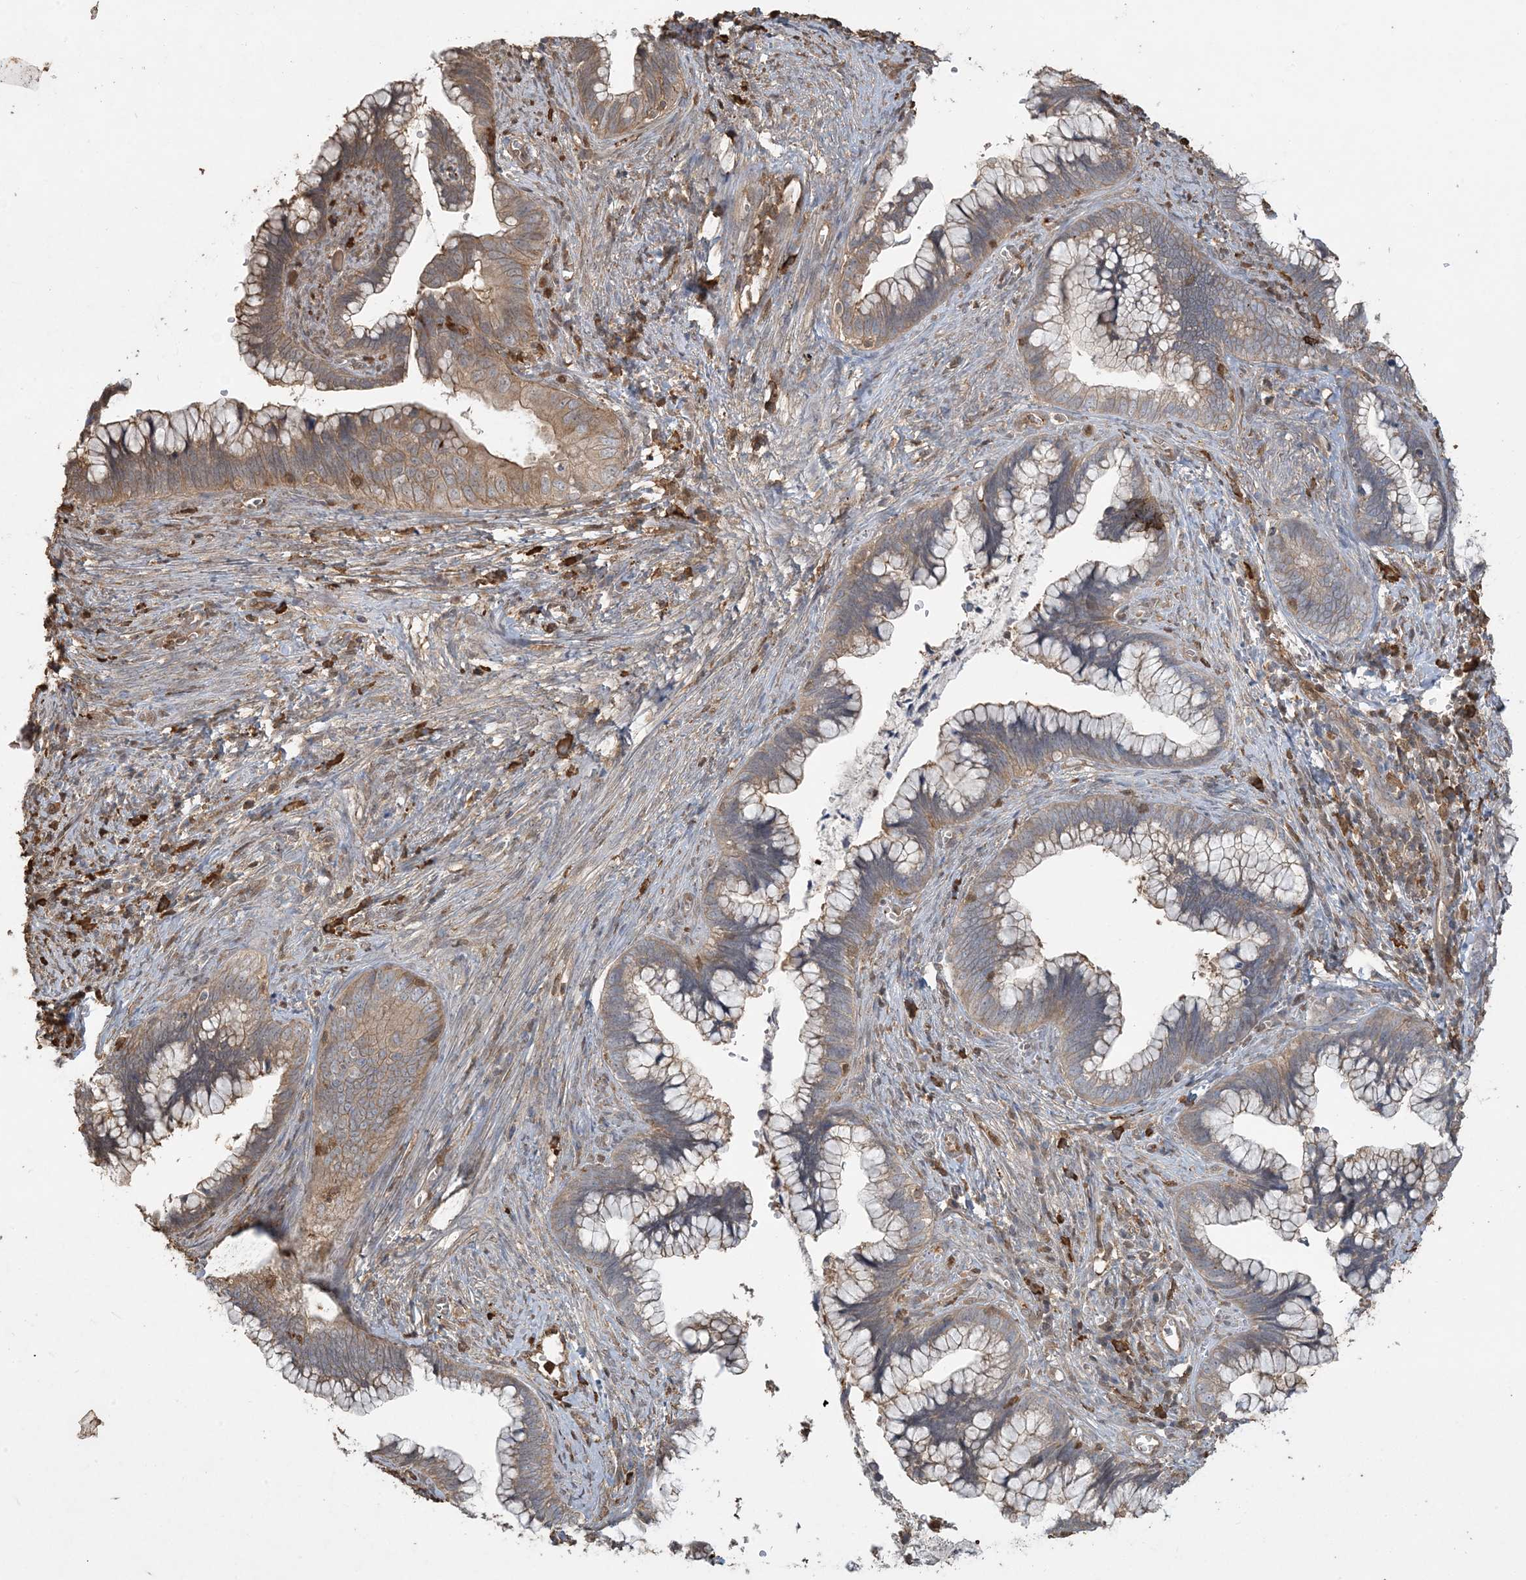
{"staining": {"intensity": "weak", "quantity": ">75%", "location": "cytoplasmic/membranous"}, "tissue": "cervical cancer", "cell_type": "Tumor cells", "image_type": "cancer", "snomed": [{"axis": "morphology", "description": "Adenocarcinoma, NOS"}, {"axis": "topography", "description": "Cervix"}], "caption": "A brown stain labels weak cytoplasmic/membranous positivity of a protein in cervical cancer (adenocarcinoma) tumor cells.", "gene": "TMSB4X", "patient": {"sex": "female", "age": 44}}